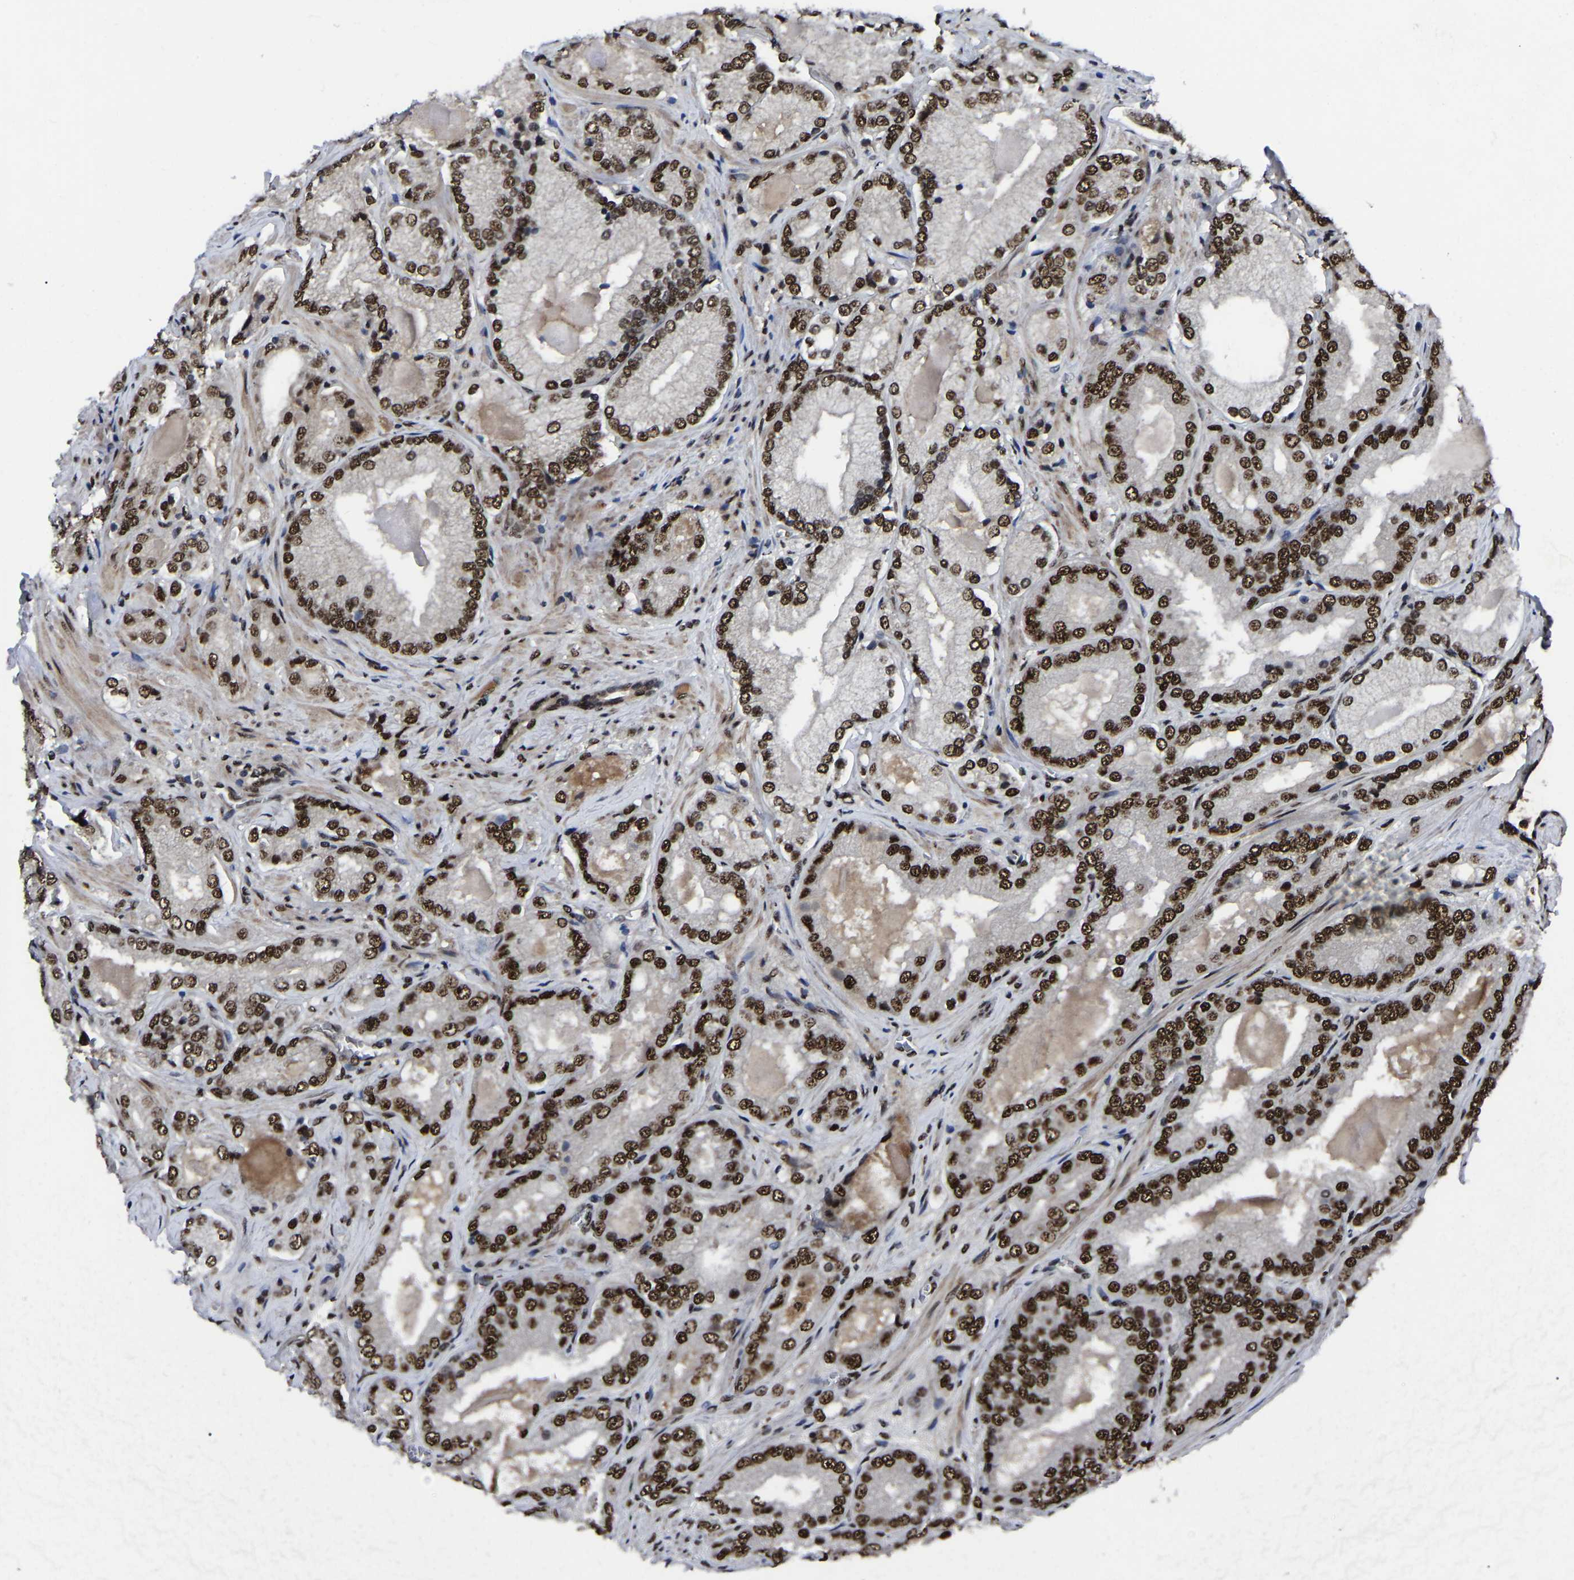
{"staining": {"intensity": "strong", "quantity": ">75%", "location": "nuclear"}, "tissue": "prostate cancer", "cell_type": "Tumor cells", "image_type": "cancer", "snomed": [{"axis": "morphology", "description": "Adenocarcinoma, Low grade"}, {"axis": "topography", "description": "Prostate"}], "caption": "A high-resolution image shows immunohistochemistry (IHC) staining of adenocarcinoma (low-grade) (prostate), which demonstrates strong nuclear expression in about >75% of tumor cells.", "gene": "TRIM35", "patient": {"sex": "male", "age": 65}}